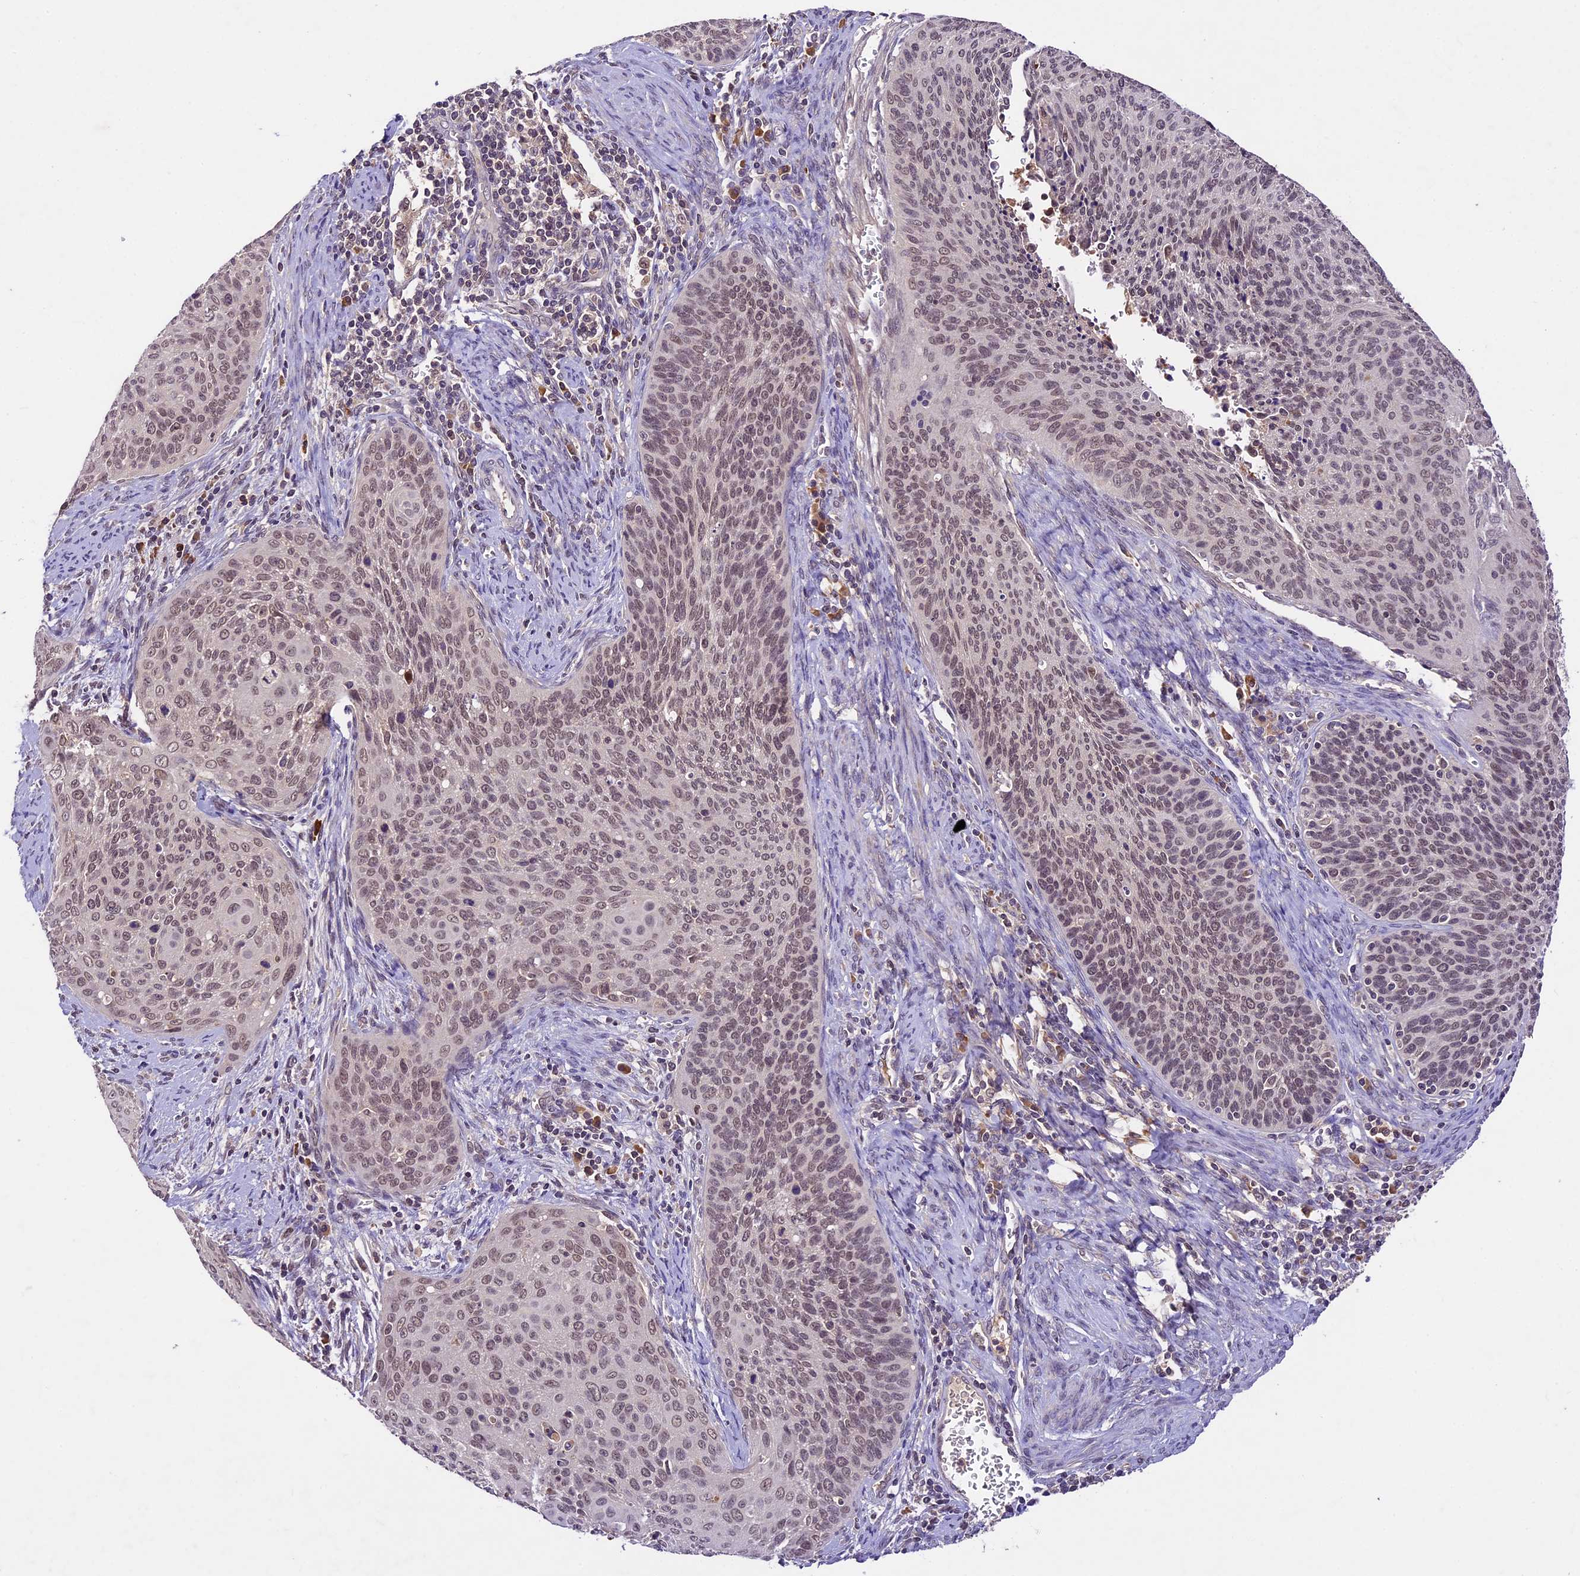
{"staining": {"intensity": "moderate", "quantity": ">75%", "location": "nuclear"}, "tissue": "cervical cancer", "cell_type": "Tumor cells", "image_type": "cancer", "snomed": [{"axis": "morphology", "description": "Squamous cell carcinoma, NOS"}, {"axis": "topography", "description": "Cervix"}], "caption": "Protein expression by immunohistochemistry (IHC) demonstrates moderate nuclear expression in about >75% of tumor cells in cervical squamous cell carcinoma.", "gene": "ATP10A", "patient": {"sex": "female", "age": 55}}